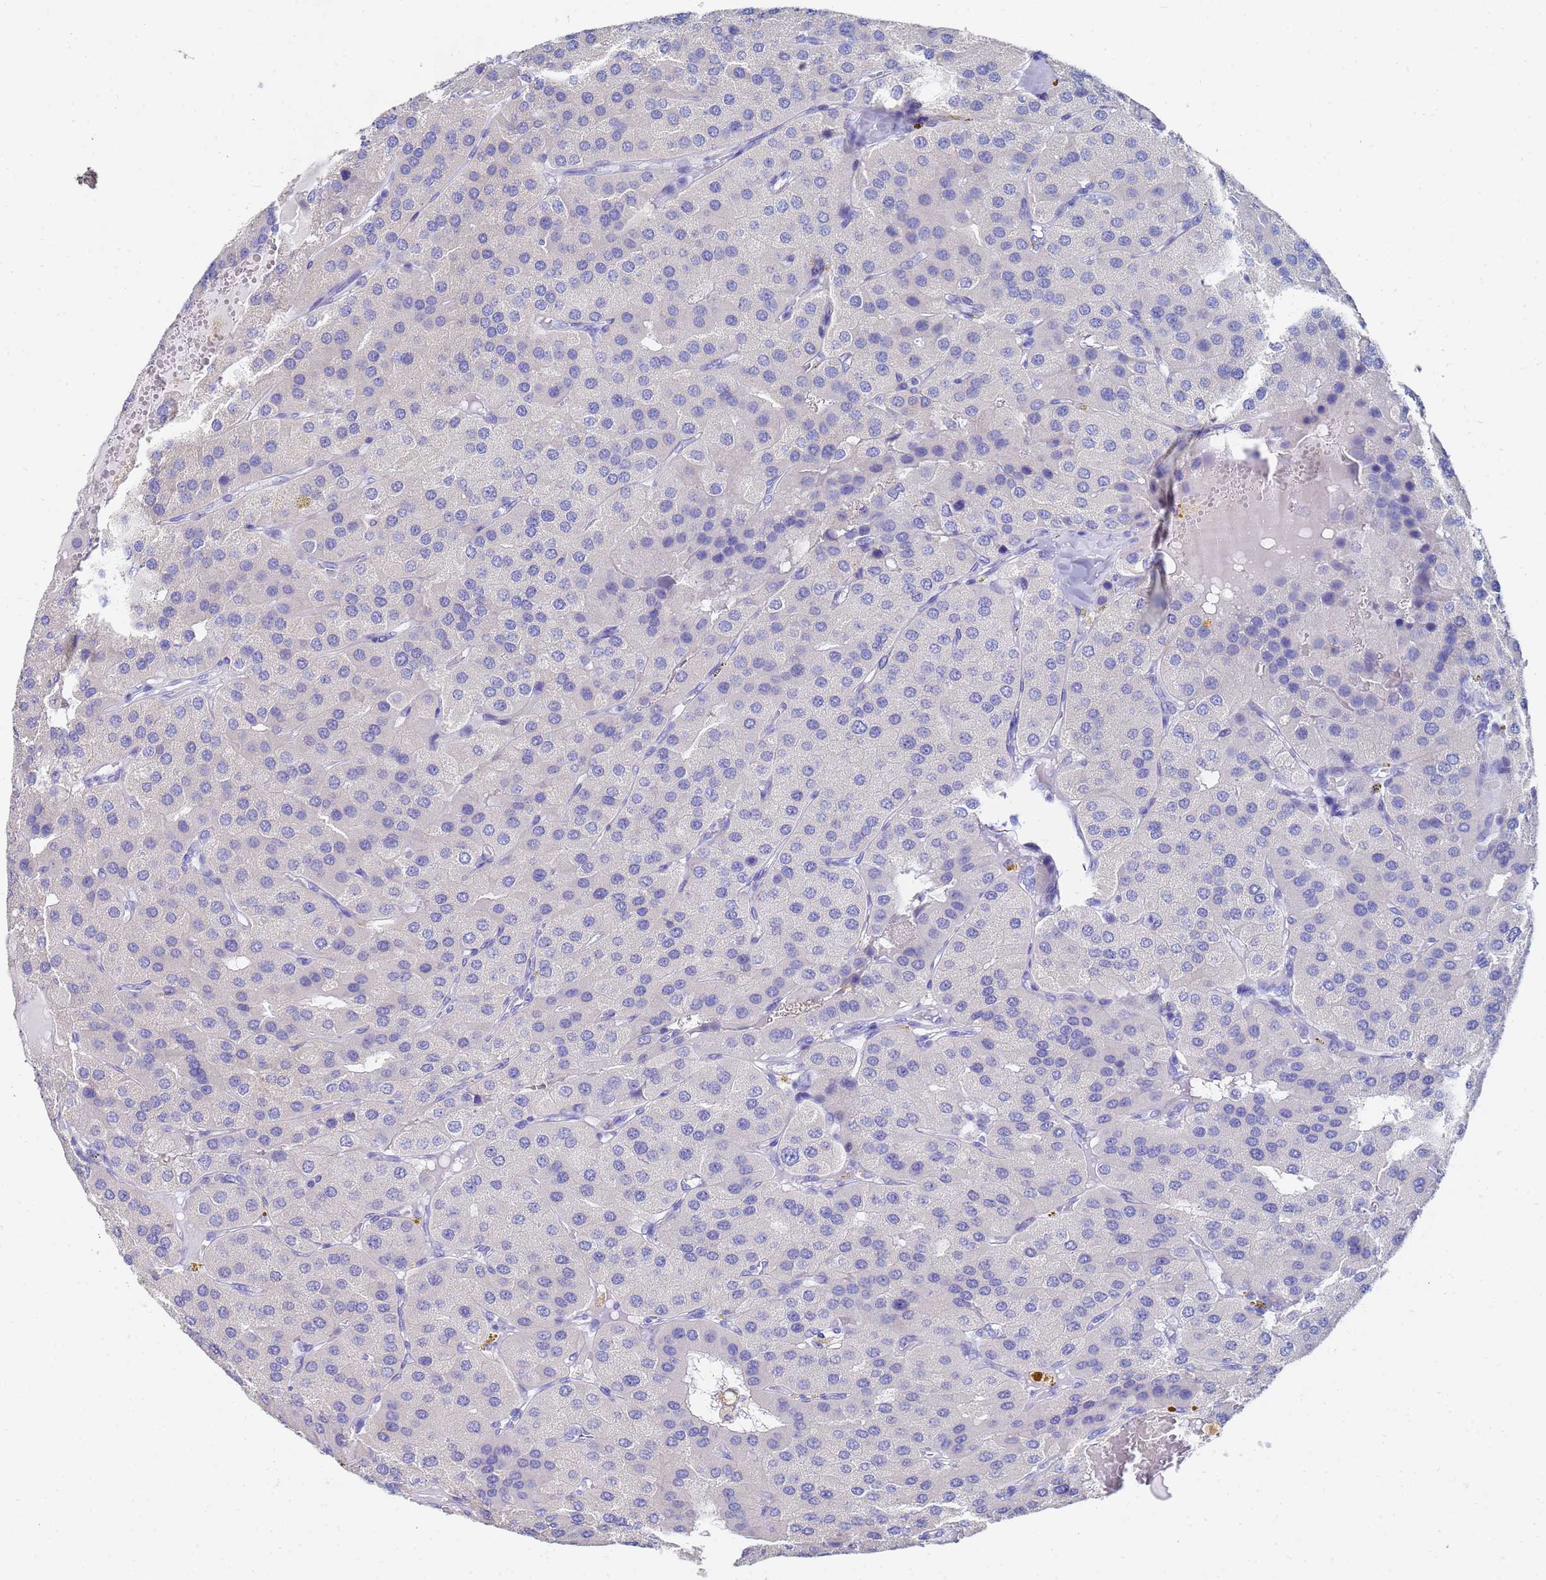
{"staining": {"intensity": "negative", "quantity": "none", "location": "none"}, "tissue": "parathyroid gland", "cell_type": "Glandular cells", "image_type": "normal", "snomed": [{"axis": "morphology", "description": "Normal tissue, NOS"}, {"axis": "morphology", "description": "Adenoma, NOS"}, {"axis": "topography", "description": "Parathyroid gland"}], "caption": "This micrograph is of benign parathyroid gland stained with IHC to label a protein in brown with the nuclei are counter-stained blue. There is no positivity in glandular cells. (DAB (3,3'-diaminobenzidine) IHC visualized using brightfield microscopy, high magnification).", "gene": "C2orf72", "patient": {"sex": "female", "age": 86}}